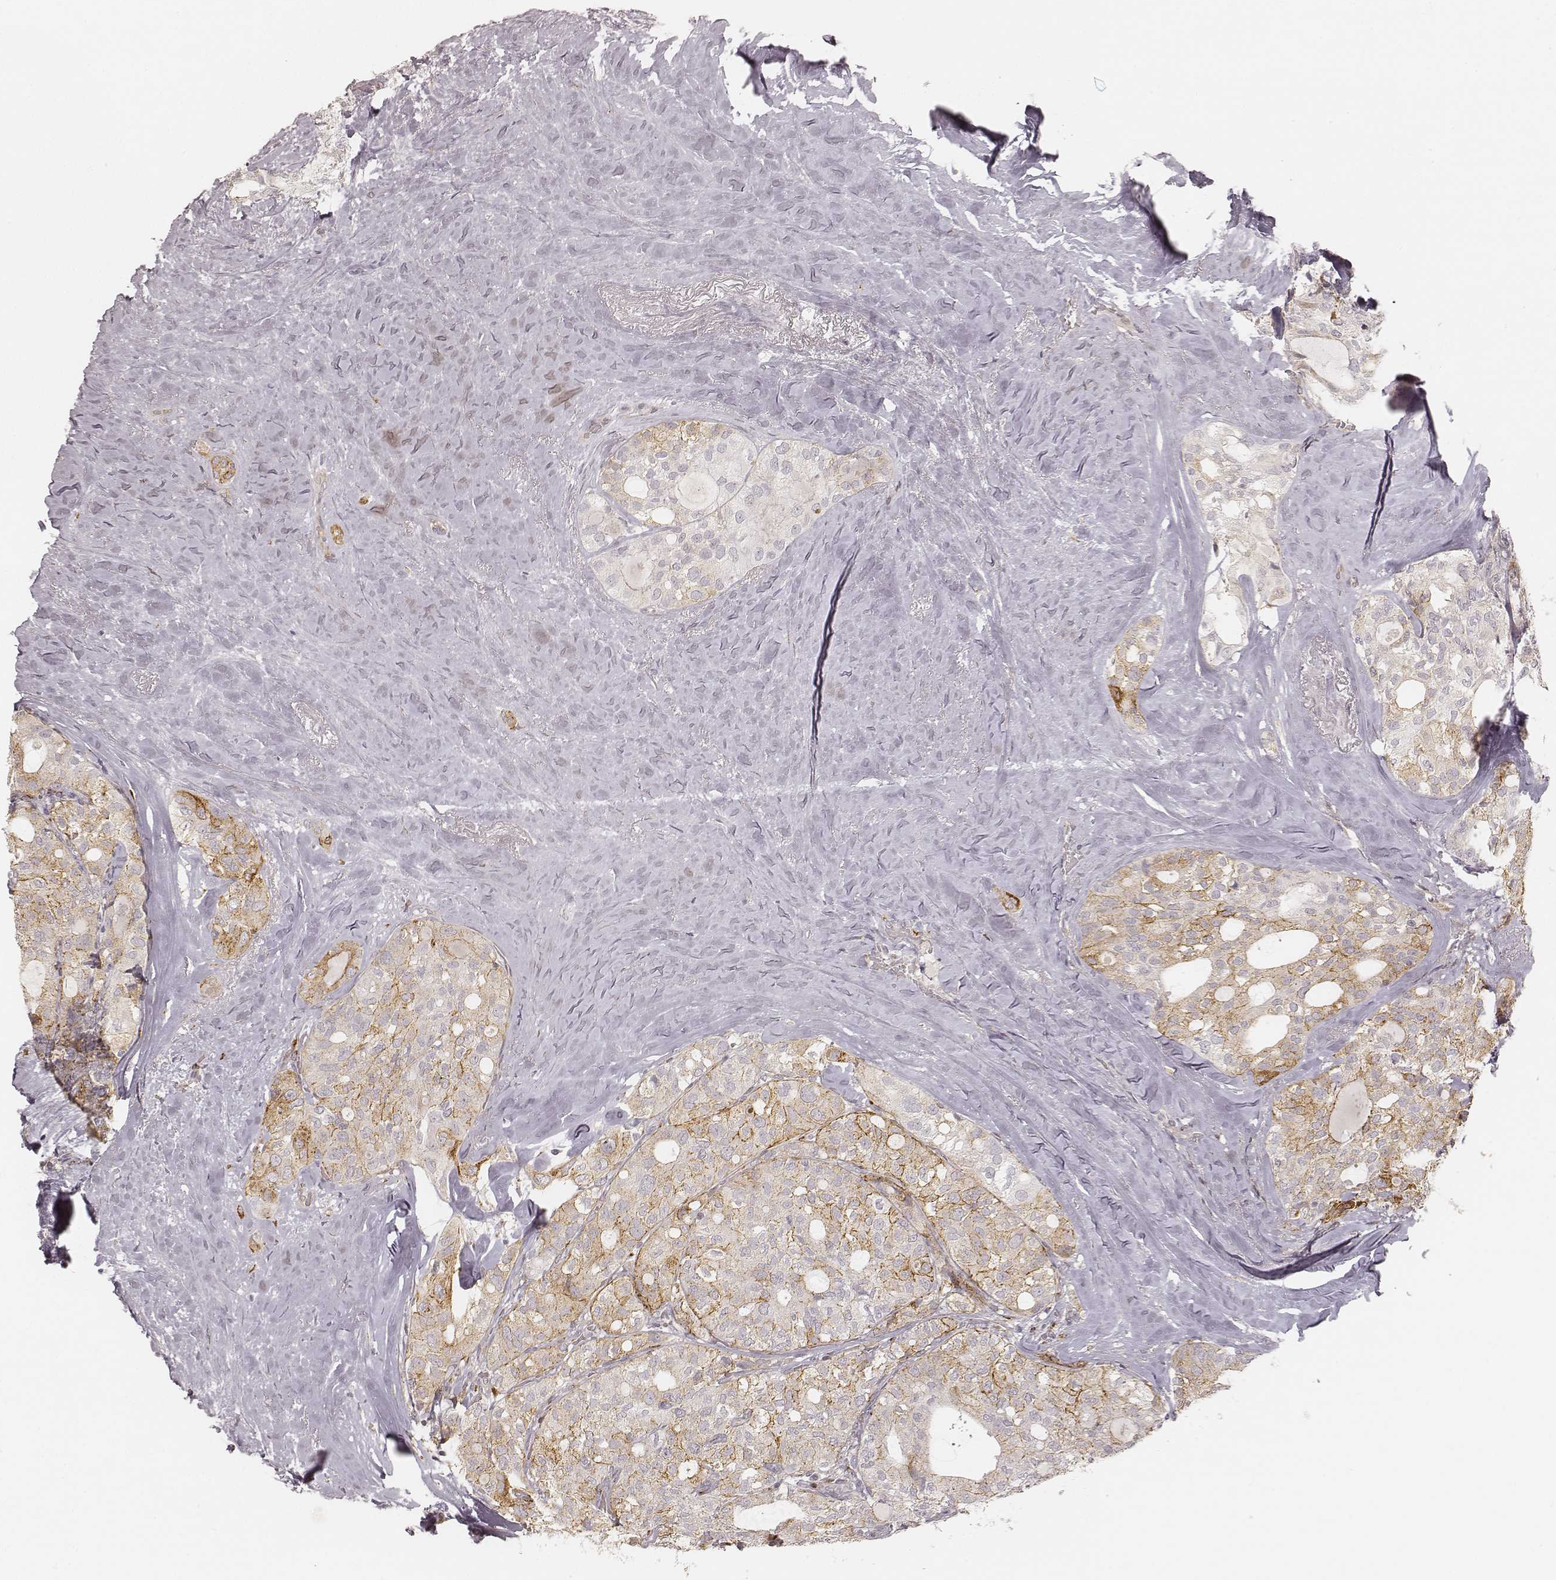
{"staining": {"intensity": "moderate", "quantity": "25%-75%", "location": "cytoplasmic/membranous"}, "tissue": "thyroid cancer", "cell_type": "Tumor cells", "image_type": "cancer", "snomed": [{"axis": "morphology", "description": "Follicular adenoma carcinoma, NOS"}, {"axis": "topography", "description": "Thyroid gland"}], "caption": "This is an image of immunohistochemistry staining of thyroid cancer (follicular adenoma carcinoma), which shows moderate staining in the cytoplasmic/membranous of tumor cells.", "gene": "GORASP2", "patient": {"sex": "male", "age": 75}}